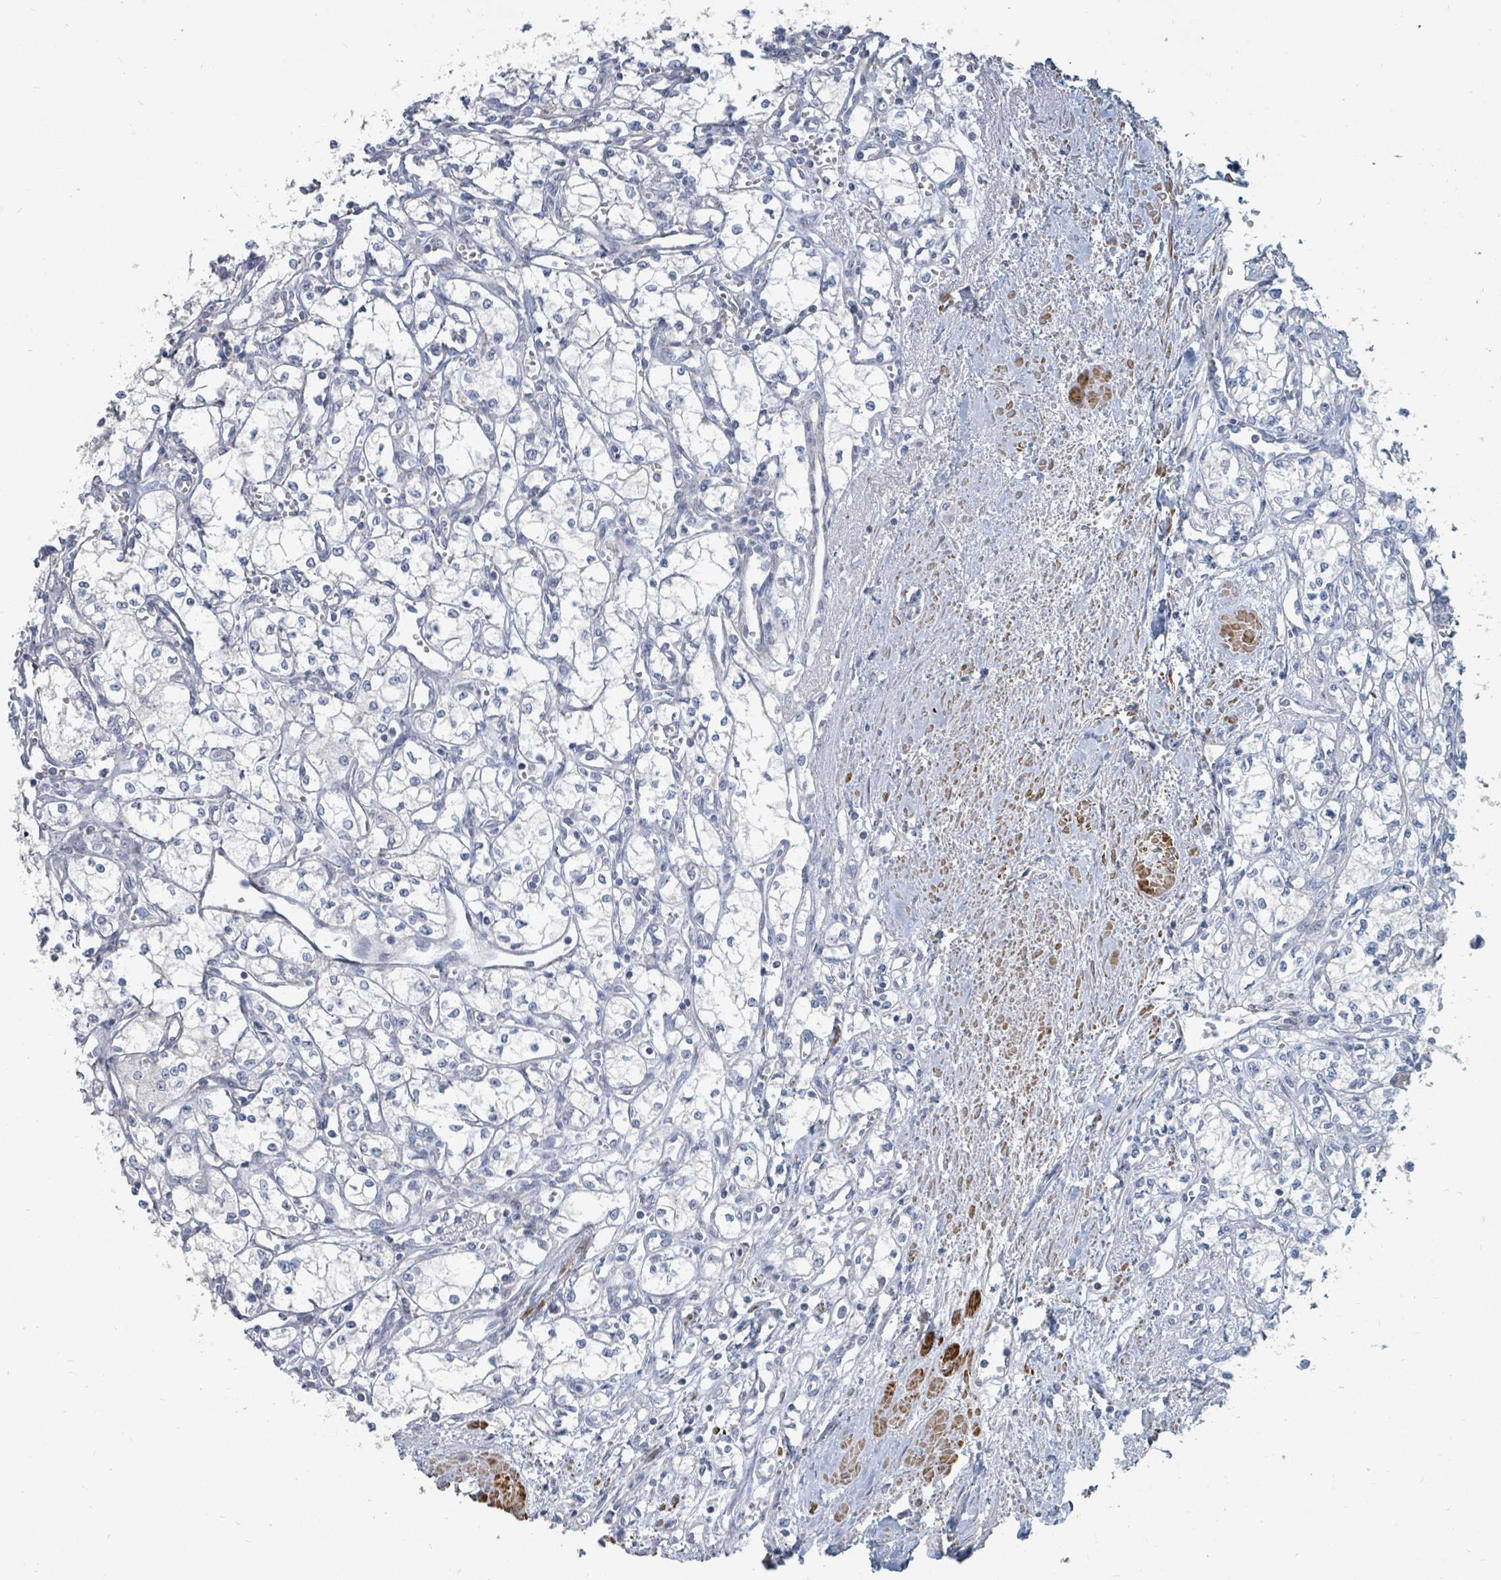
{"staining": {"intensity": "negative", "quantity": "none", "location": "none"}, "tissue": "renal cancer", "cell_type": "Tumor cells", "image_type": "cancer", "snomed": [{"axis": "morphology", "description": "Adenocarcinoma, NOS"}, {"axis": "topography", "description": "Kidney"}], "caption": "Tumor cells show no significant protein expression in renal adenocarcinoma.", "gene": "ARGFX", "patient": {"sex": "male", "age": 59}}